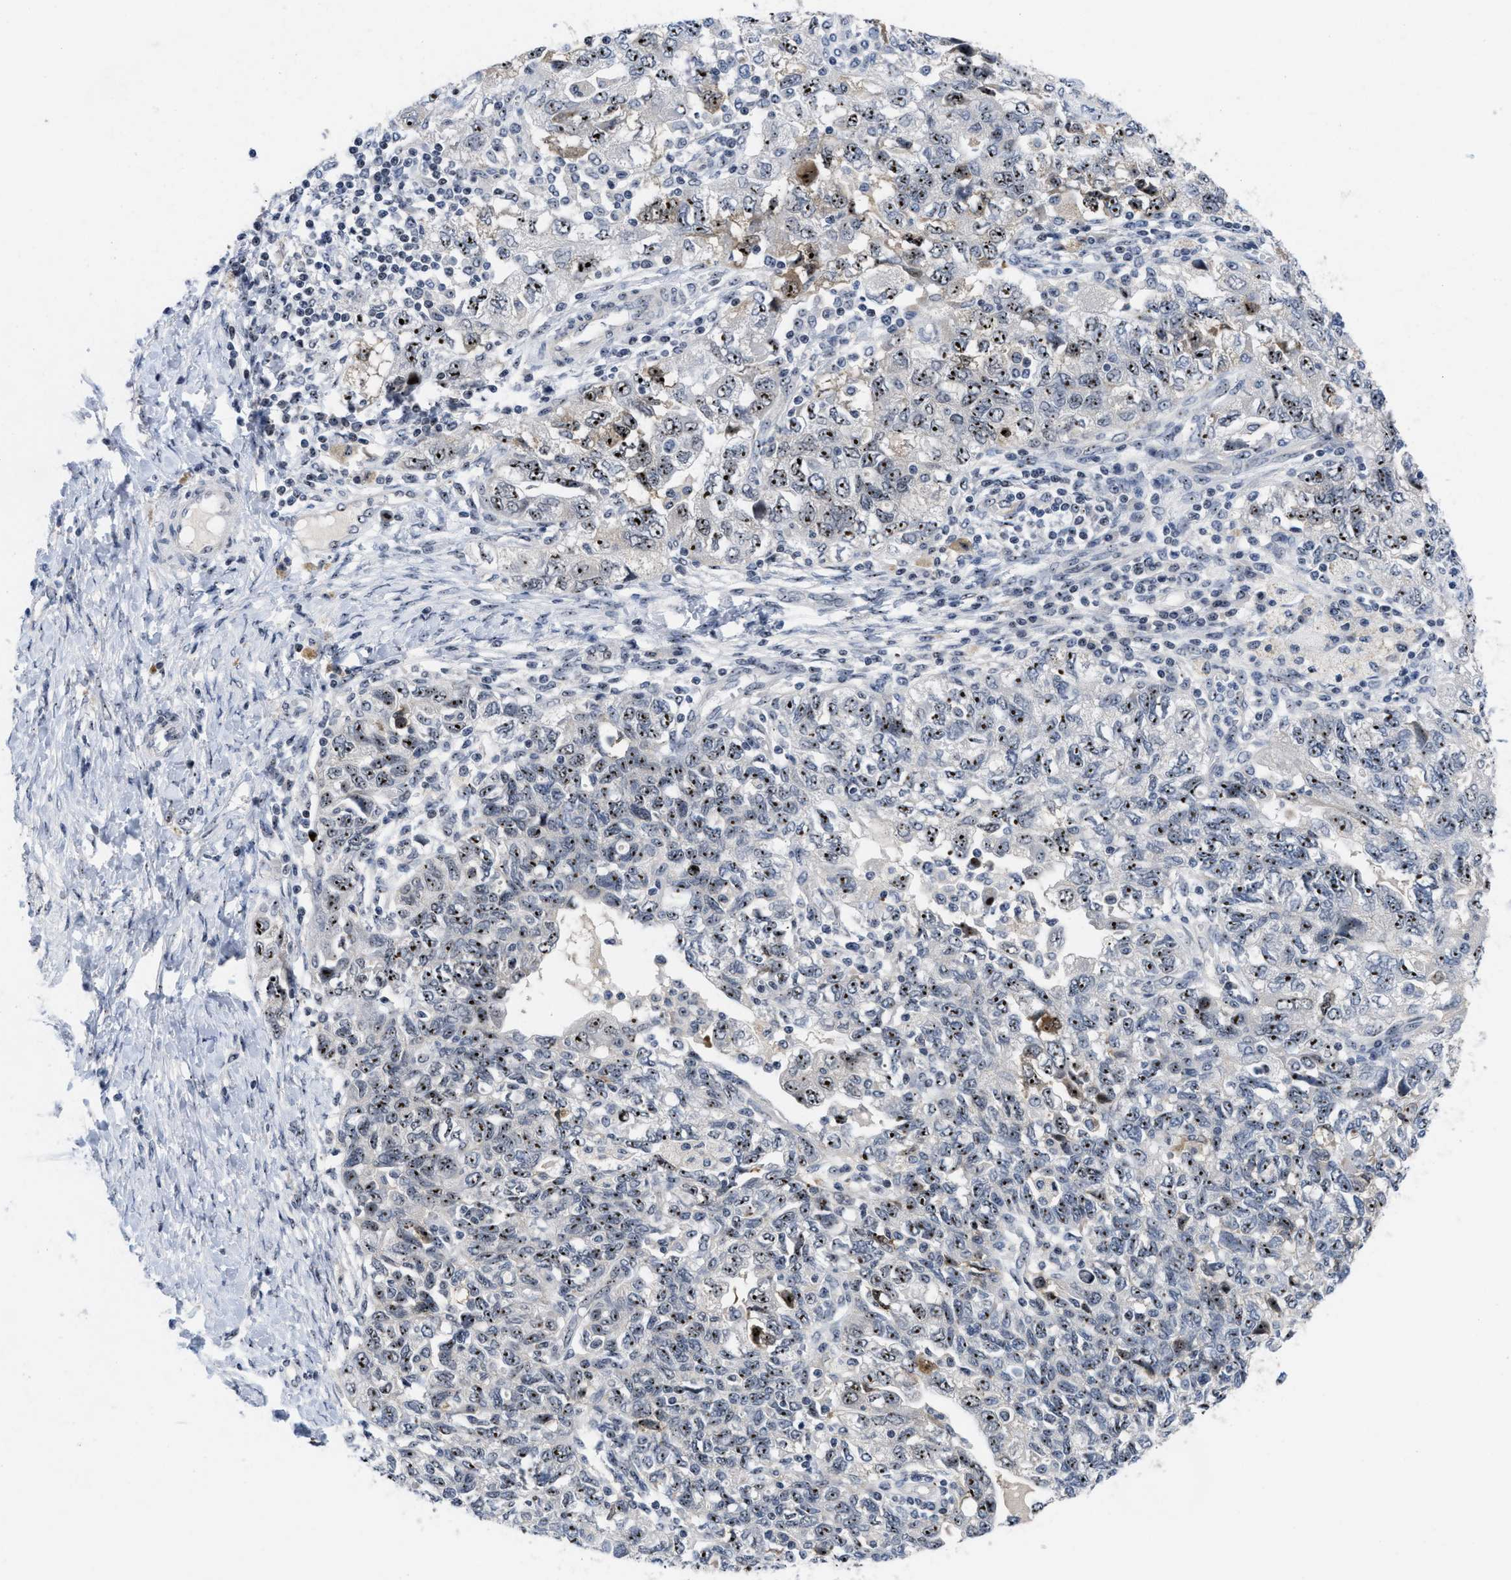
{"staining": {"intensity": "moderate", "quantity": ">75%", "location": "nuclear"}, "tissue": "ovarian cancer", "cell_type": "Tumor cells", "image_type": "cancer", "snomed": [{"axis": "morphology", "description": "Carcinoma, NOS"}, {"axis": "morphology", "description": "Cystadenocarcinoma, serous, NOS"}, {"axis": "topography", "description": "Ovary"}], "caption": "Ovarian cancer (serous cystadenocarcinoma) was stained to show a protein in brown. There is medium levels of moderate nuclear expression in approximately >75% of tumor cells.", "gene": "NOP58", "patient": {"sex": "female", "age": 69}}